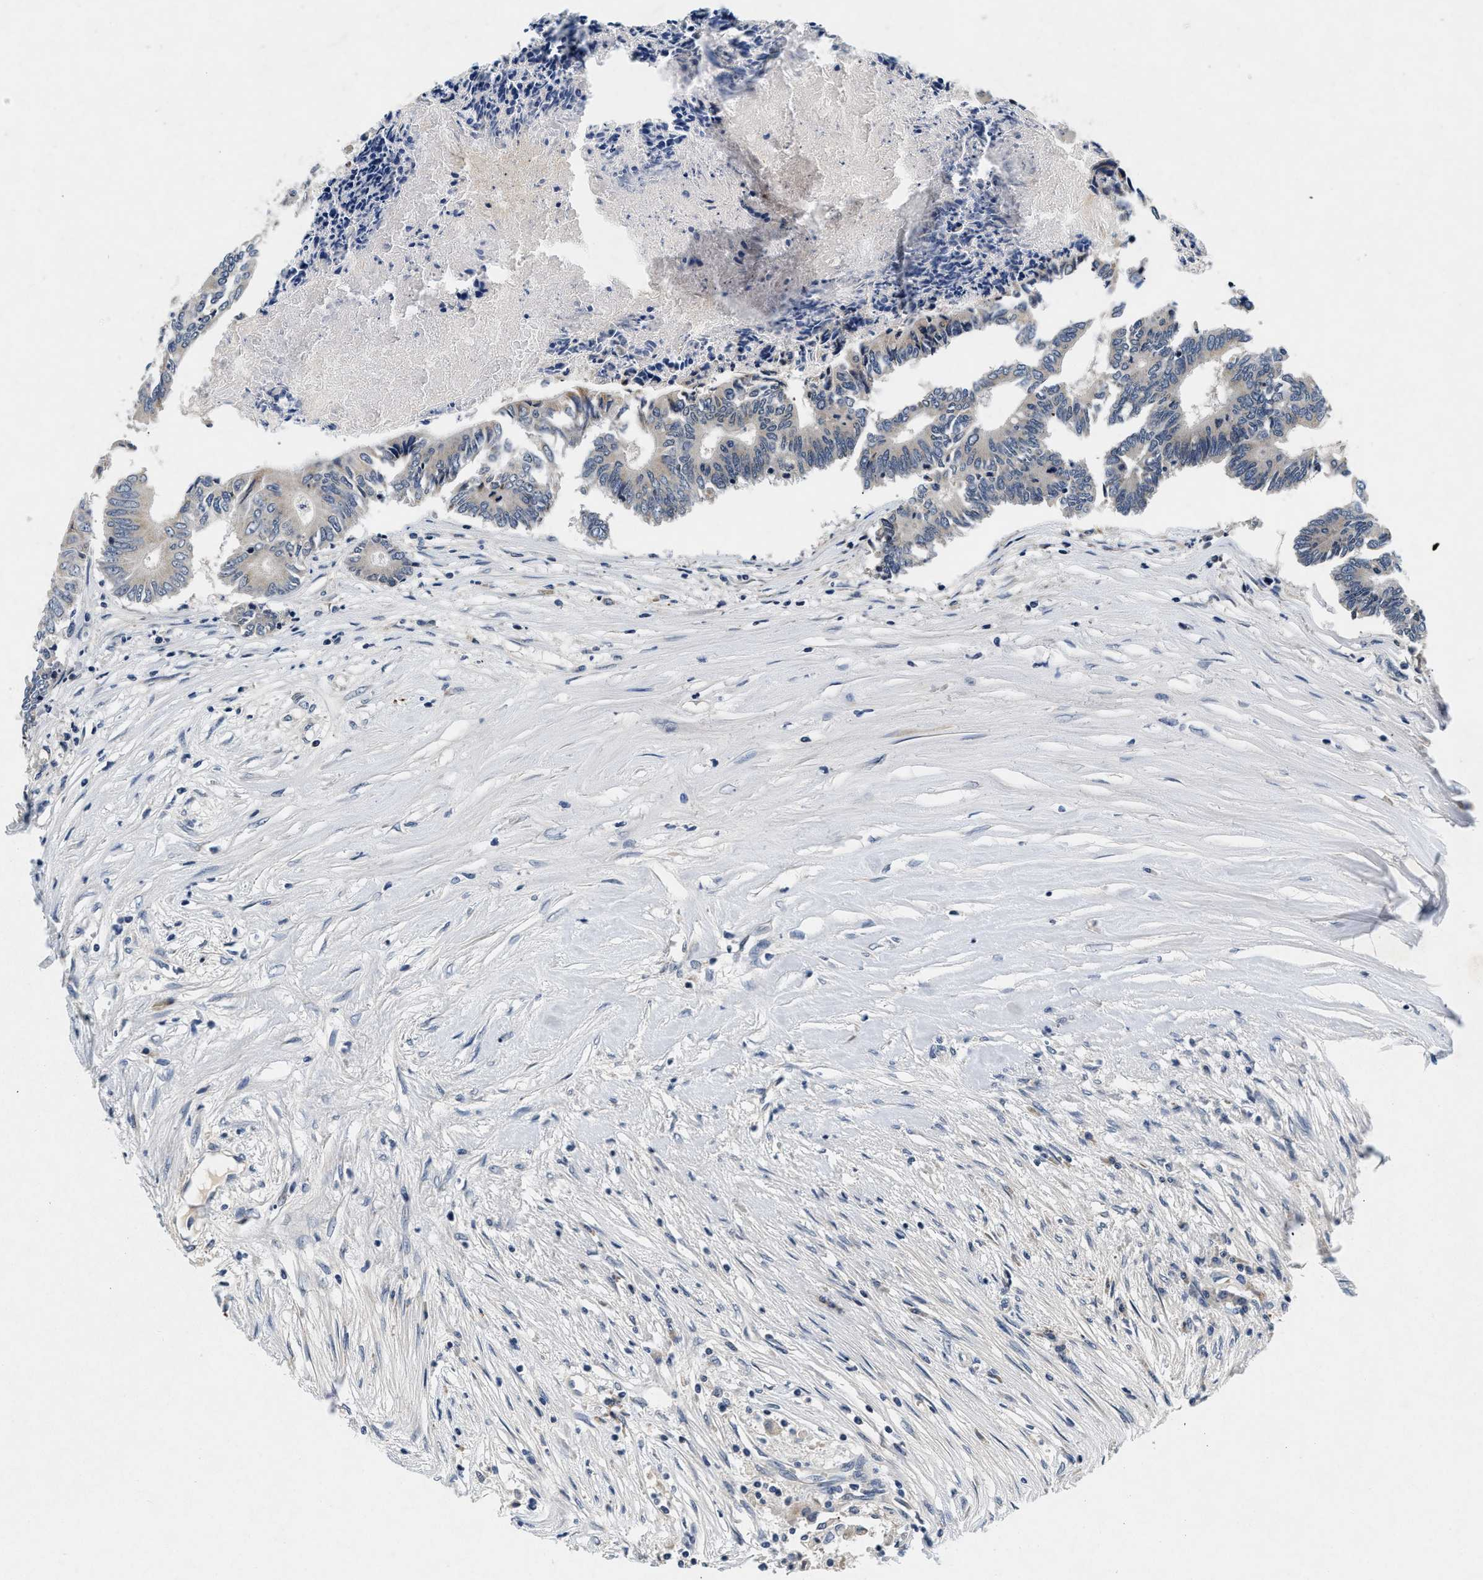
{"staining": {"intensity": "negative", "quantity": "none", "location": "none"}, "tissue": "colorectal cancer", "cell_type": "Tumor cells", "image_type": "cancer", "snomed": [{"axis": "morphology", "description": "Adenocarcinoma, NOS"}, {"axis": "topography", "description": "Rectum"}], "caption": "This is an IHC image of human colorectal cancer. There is no expression in tumor cells.", "gene": "PDP1", "patient": {"sex": "male", "age": 63}}